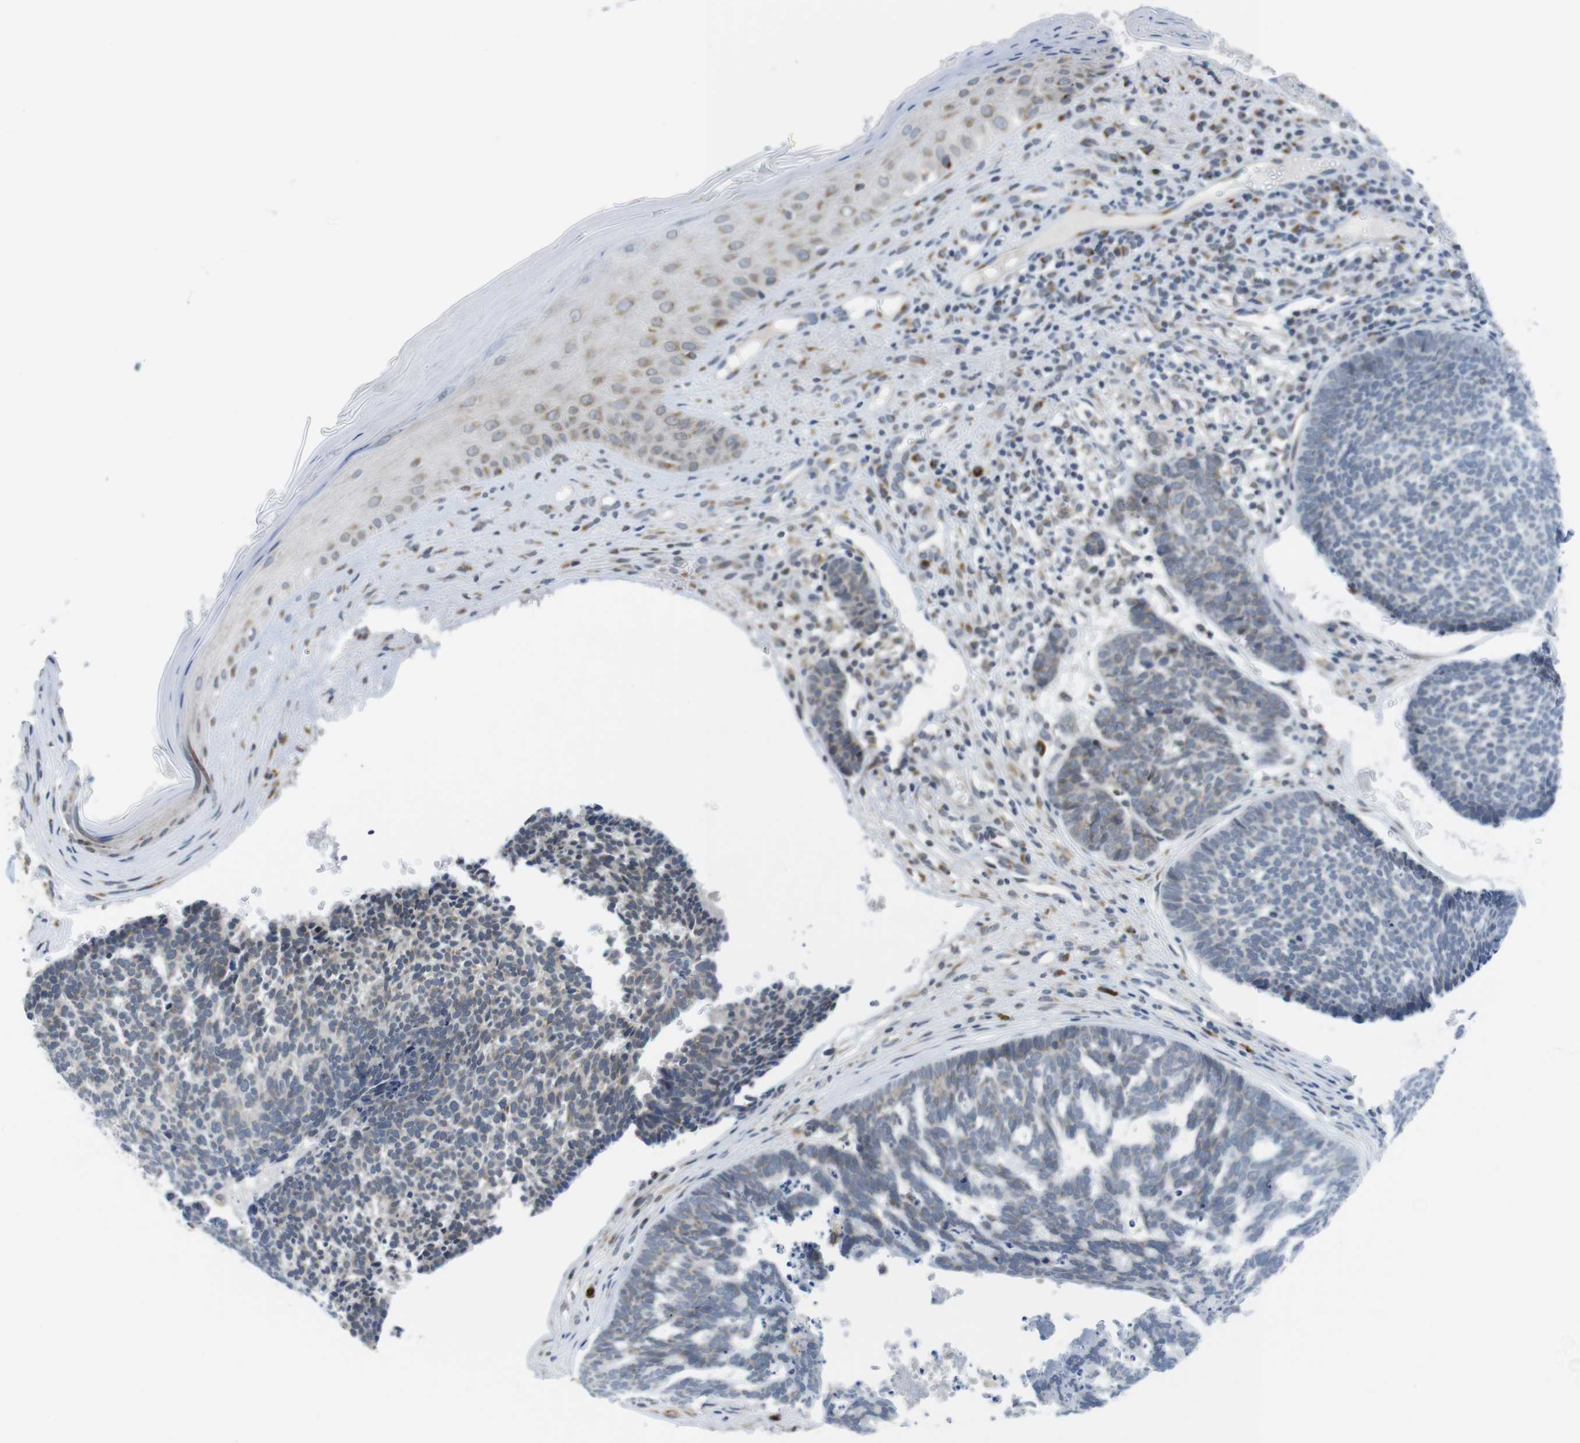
{"staining": {"intensity": "negative", "quantity": "none", "location": "none"}, "tissue": "skin cancer", "cell_type": "Tumor cells", "image_type": "cancer", "snomed": [{"axis": "morphology", "description": "Basal cell carcinoma"}, {"axis": "topography", "description": "Skin"}], "caption": "Immunohistochemistry image of neoplastic tissue: skin cancer stained with DAB displays no significant protein staining in tumor cells. (DAB immunohistochemistry (IHC) visualized using brightfield microscopy, high magnification).", "gene": "ERGIC3", "patient": {"sex": "male", "age": 84}}